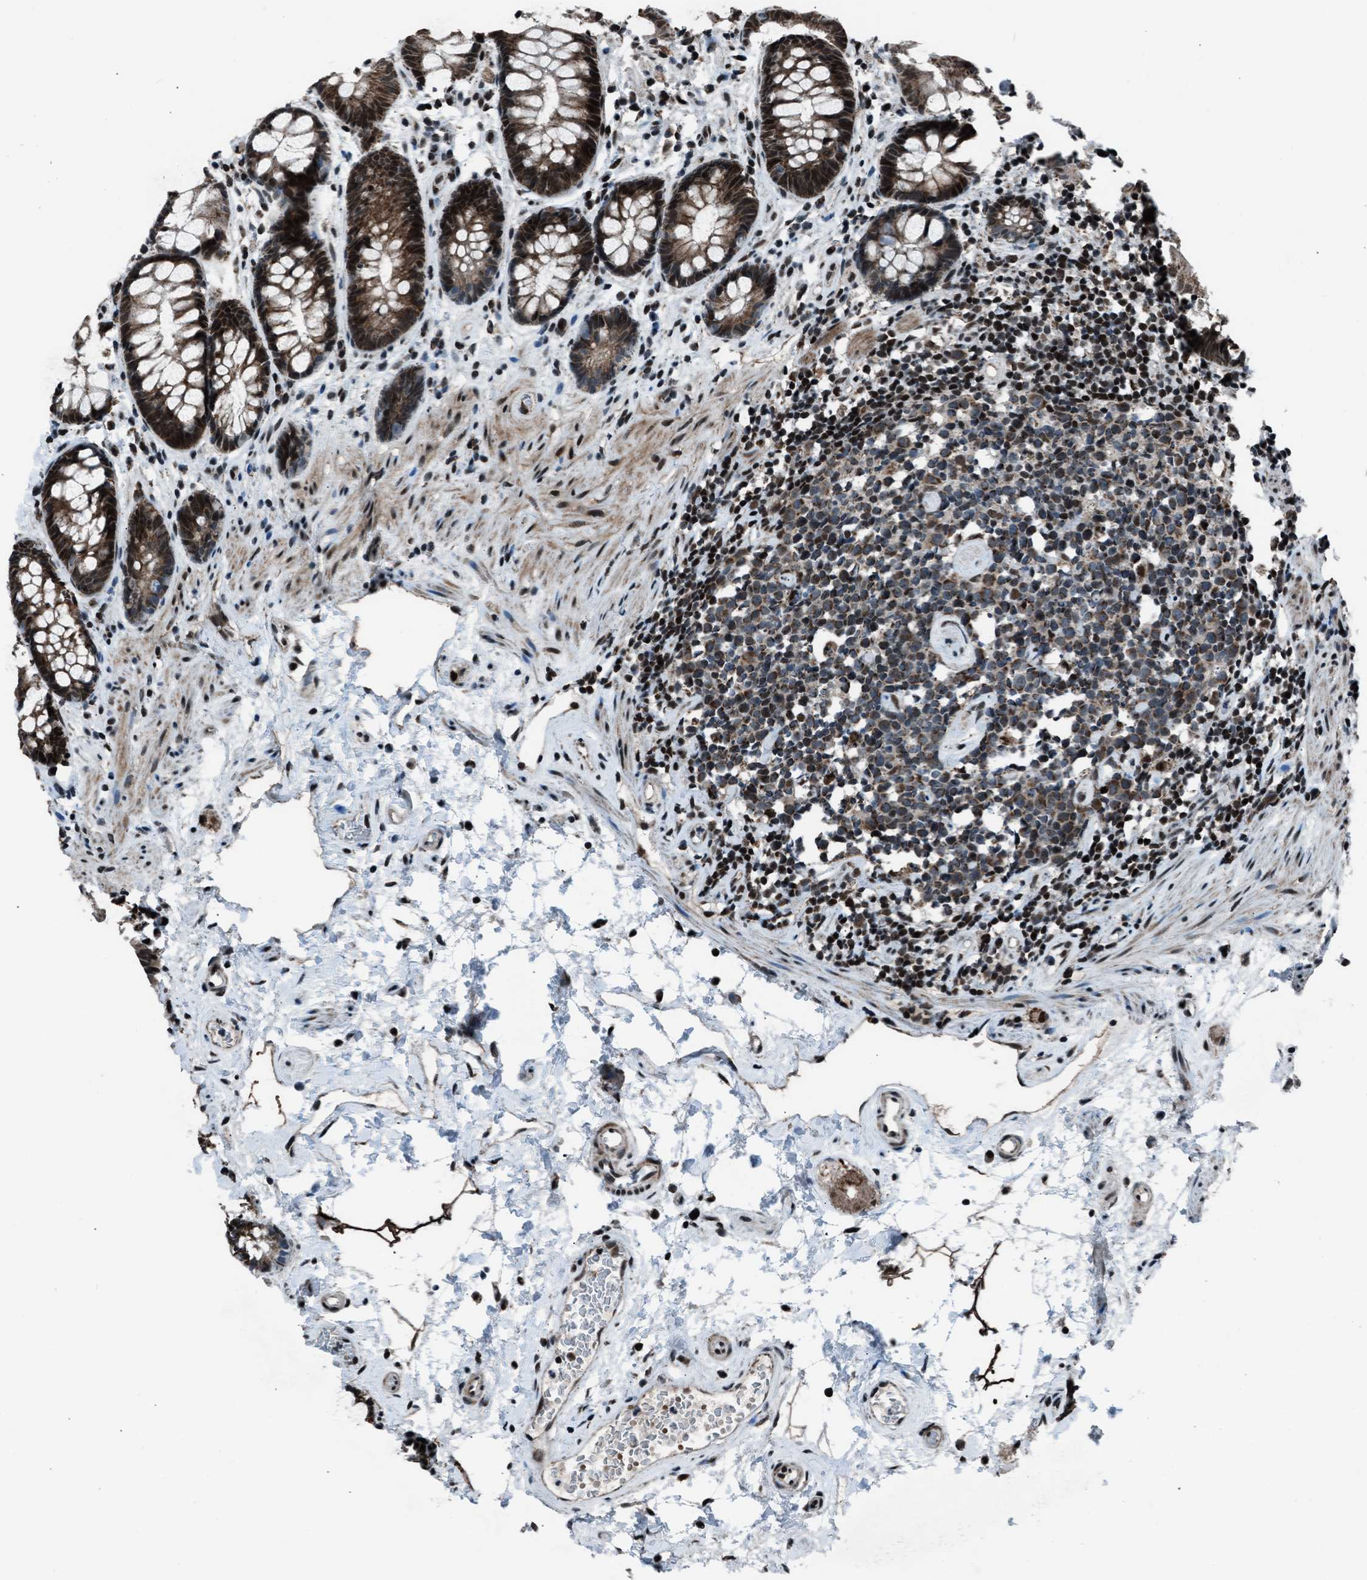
{"staining": {"intensity": "moderate", "quantity": ">75%", "location": "cytoplasmic/membranous,nuclear"}, "tissue": "rectum", "cell_type": "Glandular cells", "image_type": "normal", "snomed": [{"axis": "morphology", "description": "Normal tissue, NOS"}, {"axis": "topography", "description": "Rectum"}], "caption": "Immunohistochemistry (IHC) image of normal rectum: human rectum stained using immunohistochemistry (IHC) demonstrates medium levels of moderate protein expression localized specifically in the cytoplasmic/membranous,nuclear of glandular cells, appearing as a cytoplasmic/membranous,nuclear brown color.", "gene": "MORC3", "patient": {"sex": "male", "age": 64}}